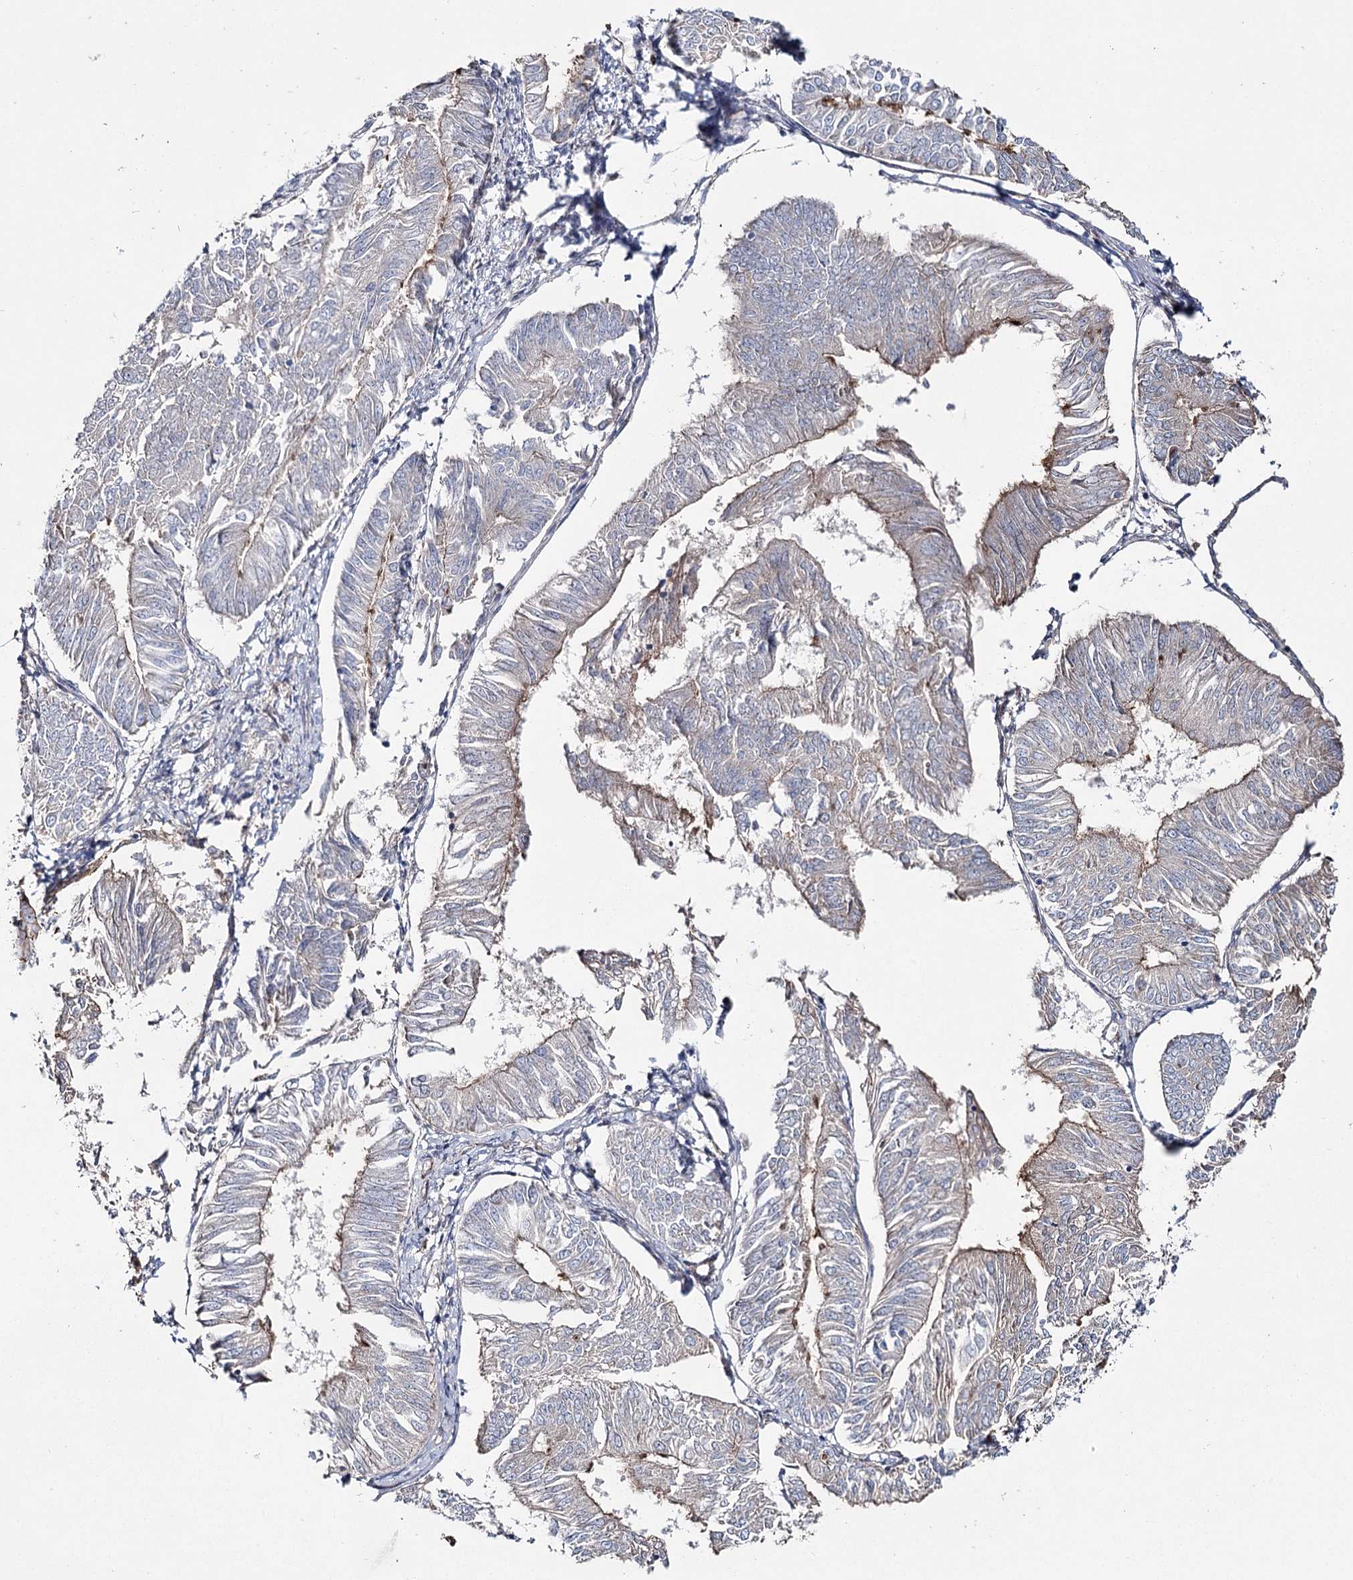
{"staining": {"intensity": "negative", "quantity": "none", "location": "none"}, "tissue": "endometrial cancer", "cell_type": "Tumor cells", "image_type": "cancer", "snomed": [{"axis": "morphology", "description": "Adenocarcinoma, NOS"}, {"axis": "topography", "description": "Endometrium"}], "caption": "DAB (3,3'-diaminobenzidine) immunohistochemical staining of human endometrial cancer (adenocarcinoma) demonstrates no significant positivity in tumor cells.", "gene": "SUMF1", "patient": {"sex": "female", "age": 58}}